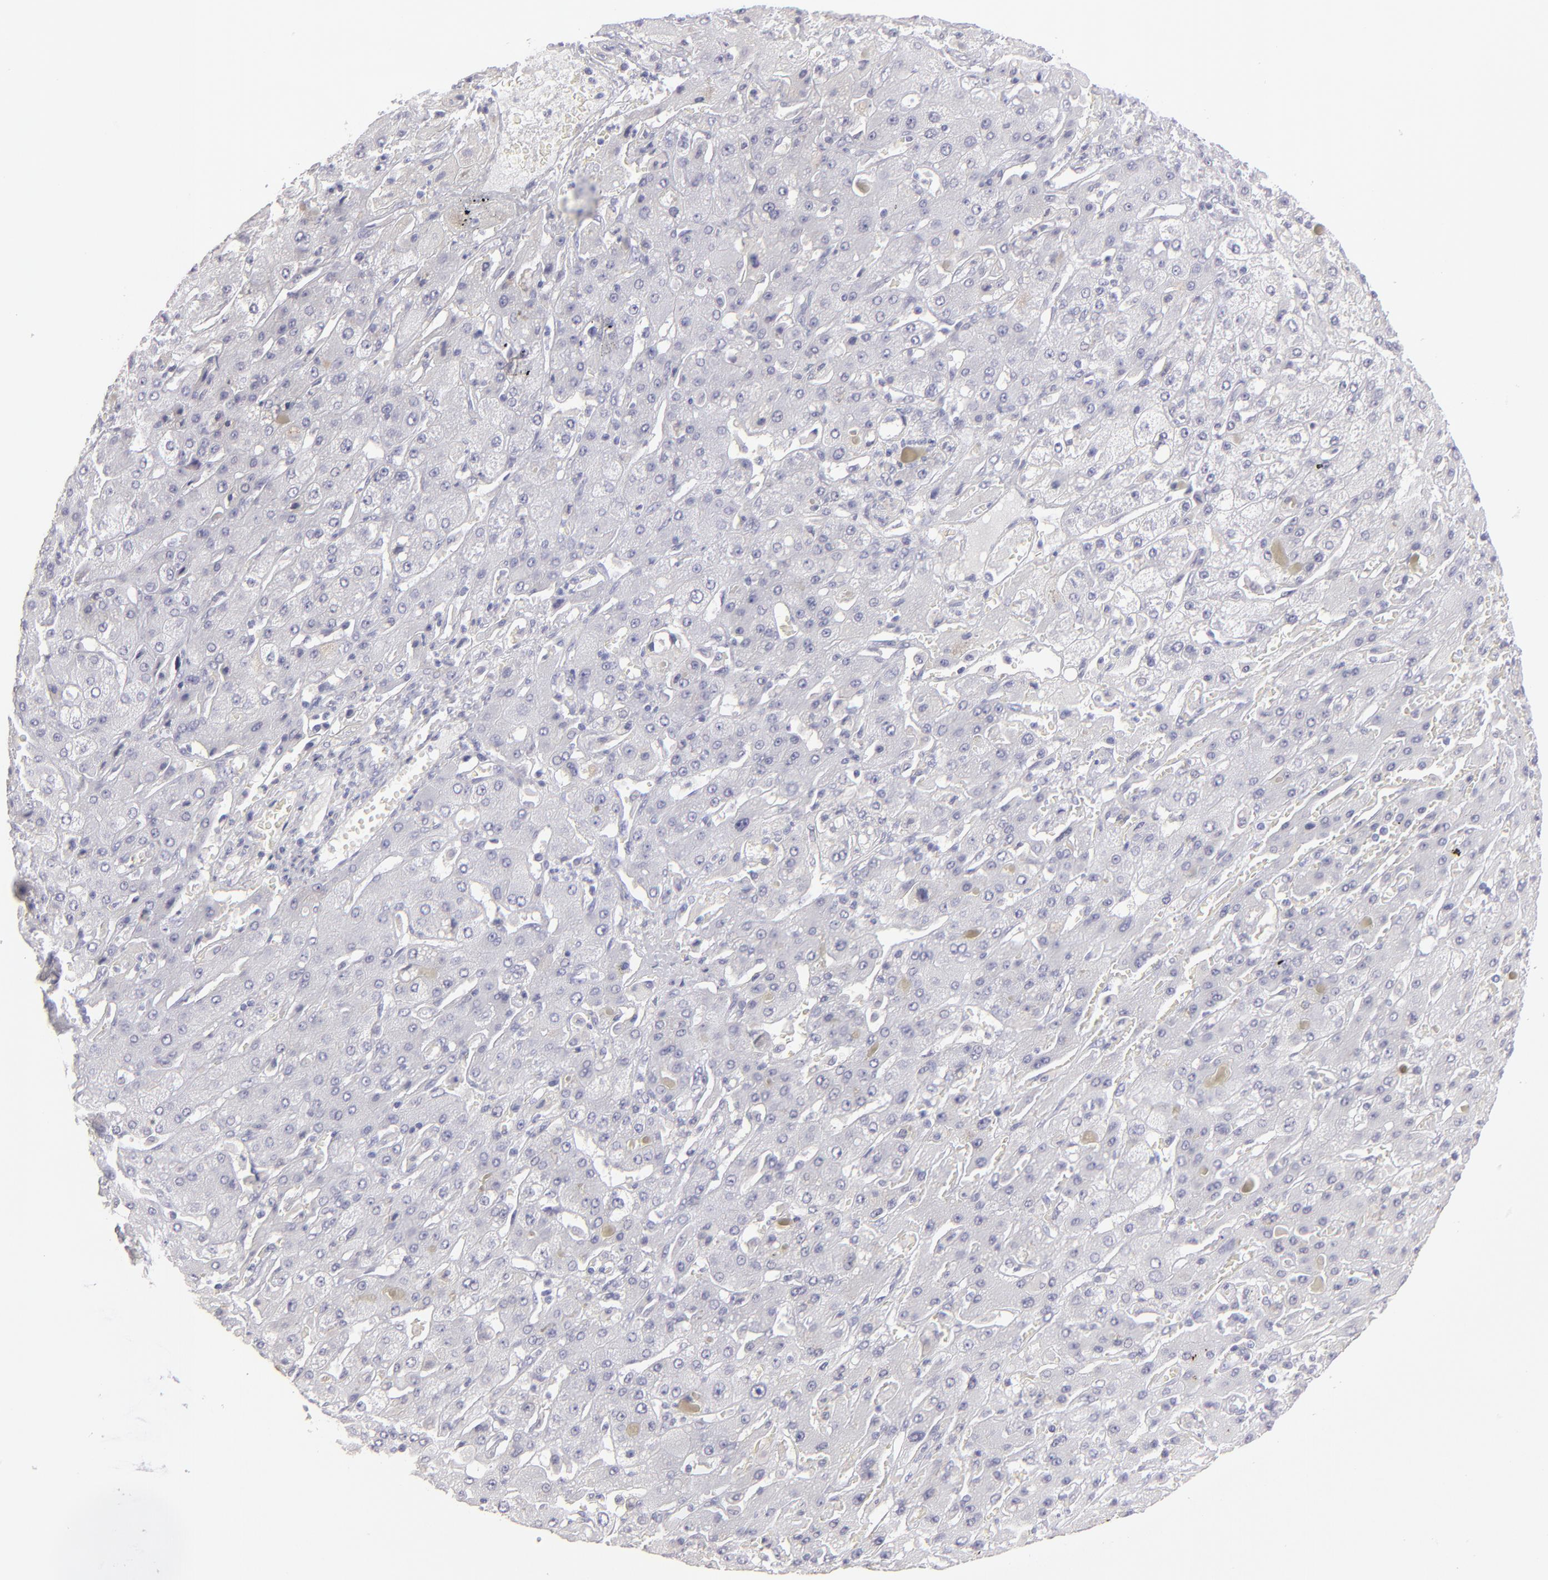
{"staining": {"intensity": "negative", "quantity": "none", "location": "none"}, "tissue": "liver cancer", "cell_type": "Tumor cells", "image_type": "cancer", "snomed": [{"axis": "morphology", "description": "Cholangiocarcinoma"}, {"axis": "topography", "description": "Liver"}], "caption": "This histopathology image is of cholangiocarcinoma (liver) stained with immunohistochemistry to label a protein in brown with the nuclei are counter-stained blue. There is no expression in tumor cells.", "gene": "ABCC4", "patient": {"sex": "female", "age": 52}}